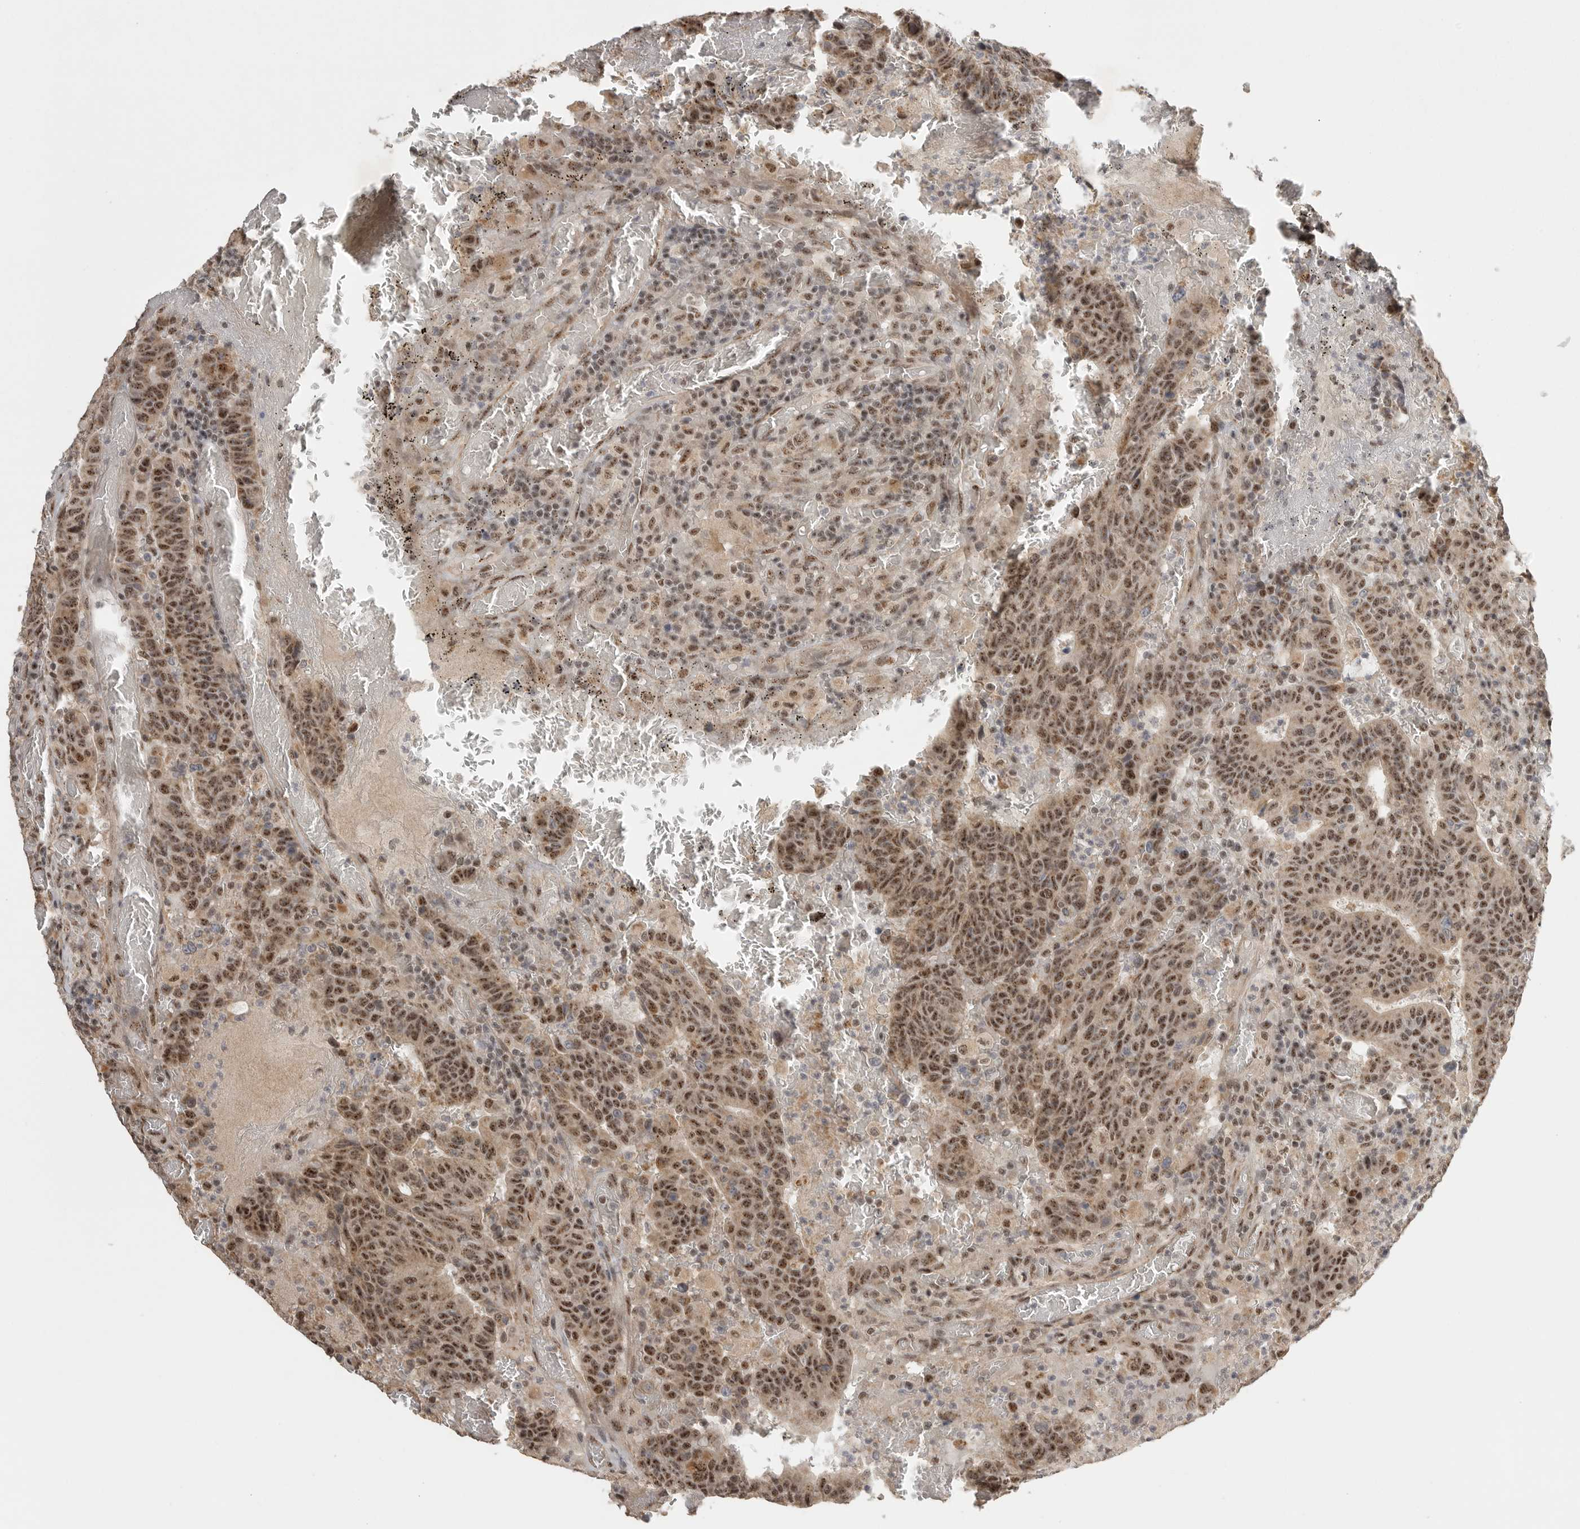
{"staining": {"intensity": "moderate", "quantity": ">75%", "location": "nuclear"}, "tissue": "colorectal cancer", "cell_type": "Tumor cells", "image_type": "cancer", "snomed": [{"axis": "morphology", "description": "Adenocarcinoma, NOS"}, {"axis": "topography", "description": "Colon"}], "caption": "The micrograph reveals a brown stain indicating the presence of a protein in the nuclear of tumor cells in colorectal cancer.", "gene": "POMP", "patient": {"sex": "female", "age": 75}}